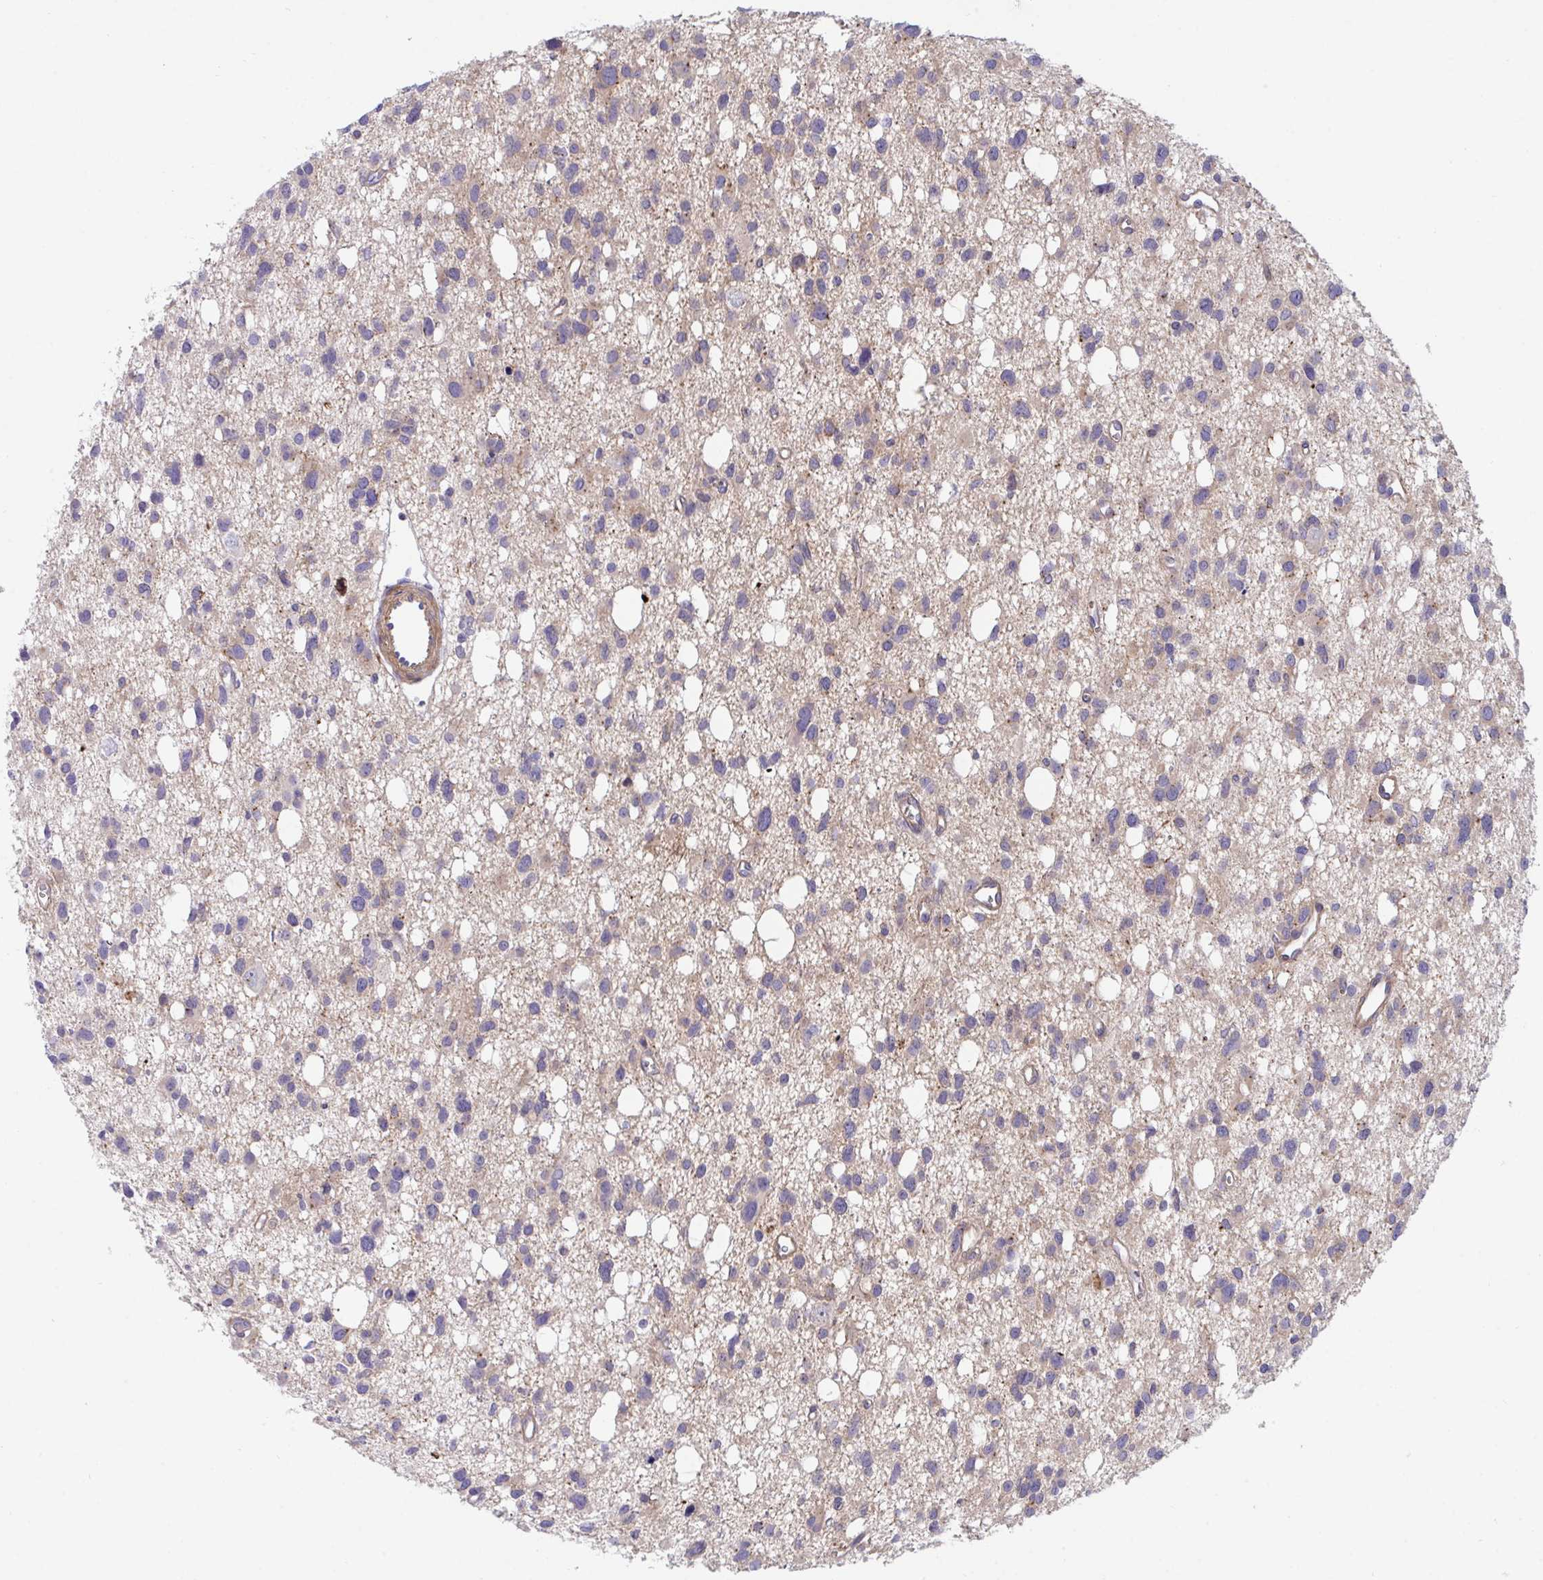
{"staining": {"intensity": "weak", "quantity": "25%-75%", "location": "cytoplasmic/membranous"}, "tissue": "glioma", "cell_type": "Tumor cells", "image_type": "cancer", "snomed": [{"axis": "morphology", "description": "Glioma, malignant, High grade"}, {"axis": "topography", "description": "Brain"}], "caption": "DAB immunohistochemical staining of human glioma displays weak cytoplasmic/membranous protein staining in approximately 25%-75% of tumor cells.", "gene": "PPIH", "patient": {"sex": "male", "age": 23}}